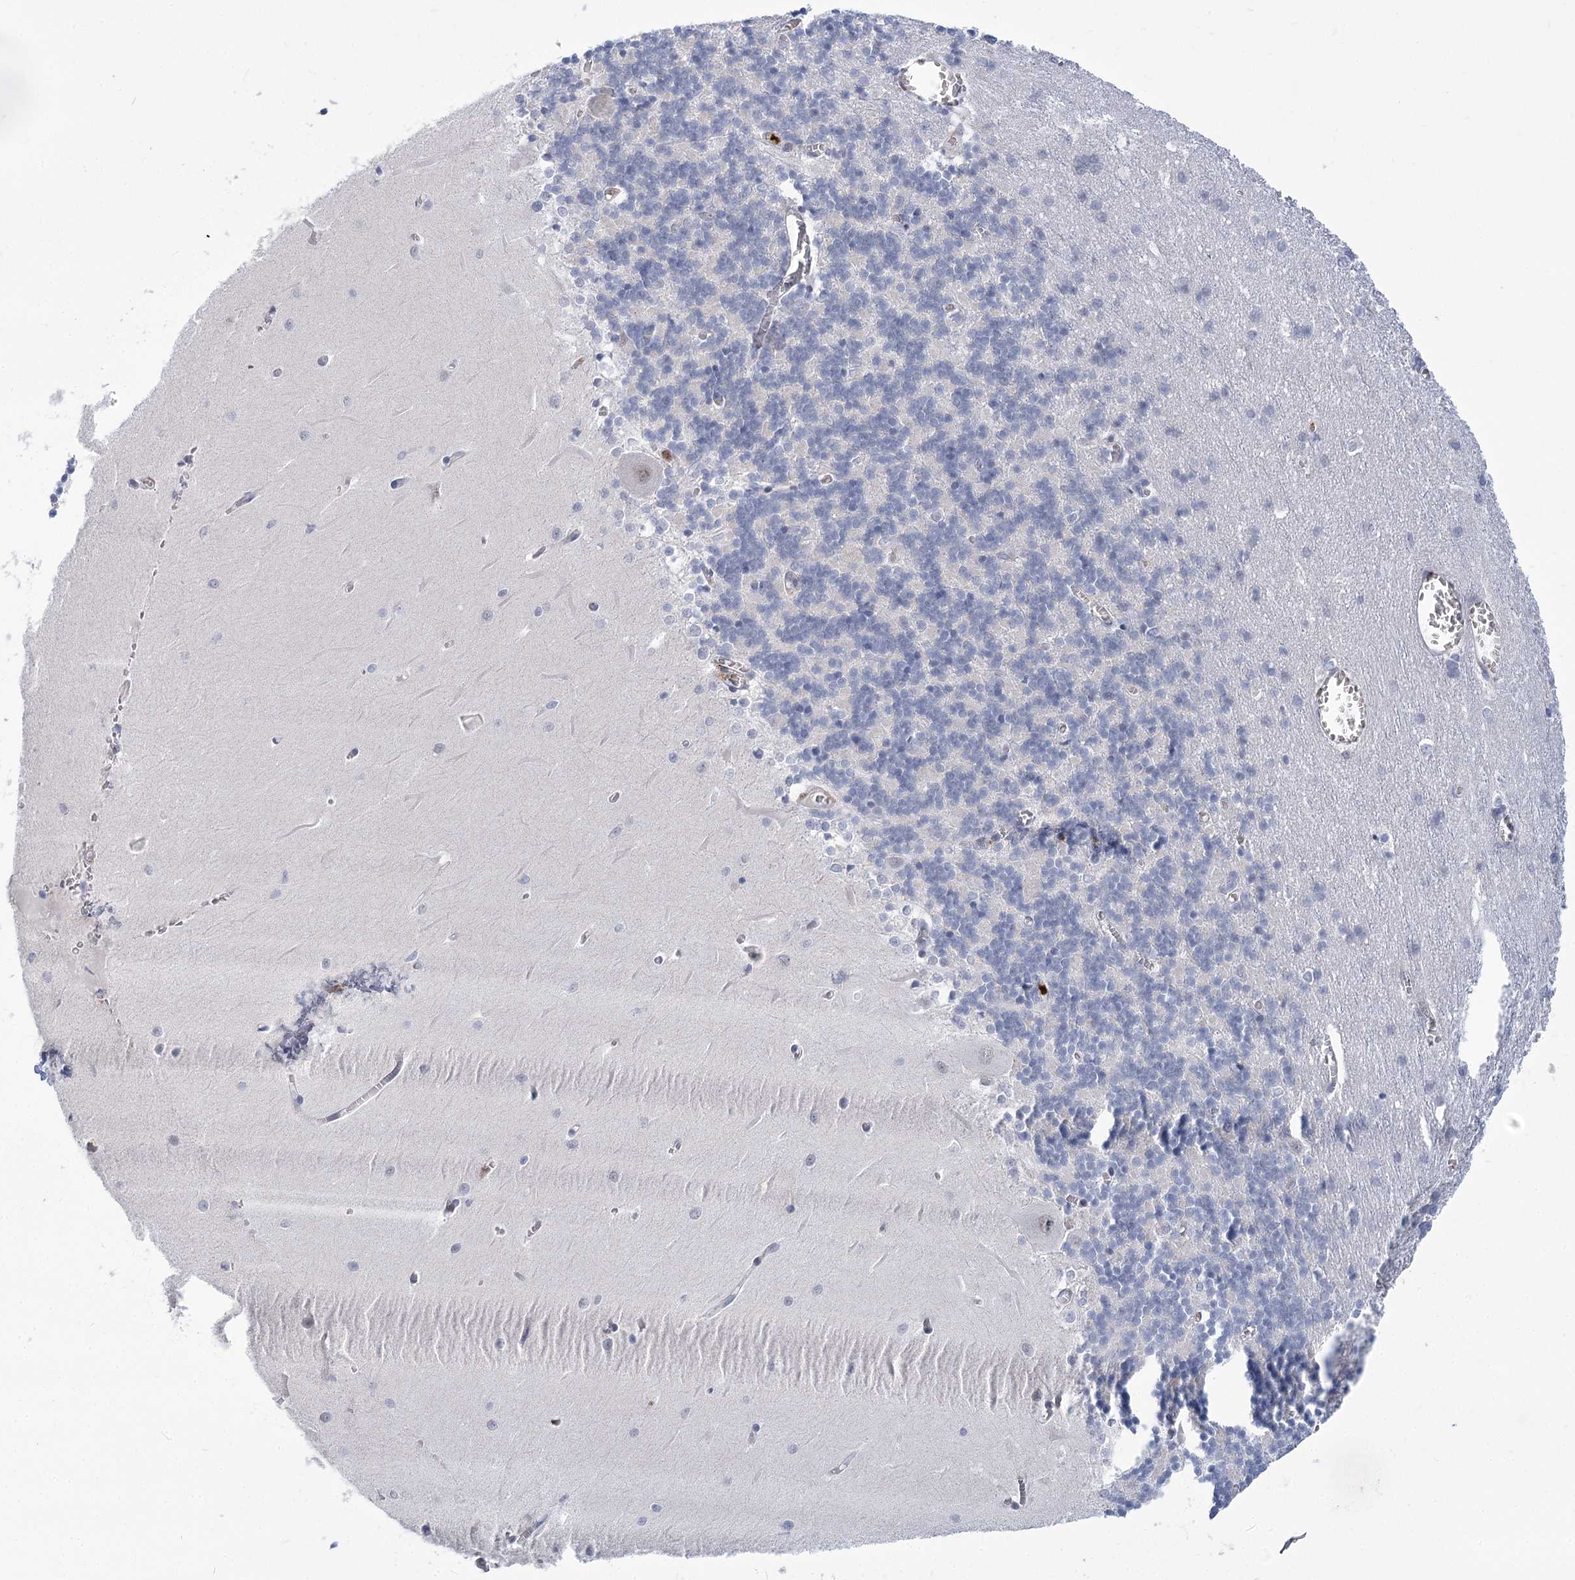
{"staining": {"intensity": "negative", "quantity": "none", "location": "none"}, "tissue": "cerebellum", "cell_type": "Cells in granular layer", "image_type": "normal", "snomed": [{"axis": "morphology", "description": "Normal tissue, NOS"}, {"axis": "topography", "description": "Cerebellum"}], "caption": "IHC of unremarkable human cerebellum exhibits no expression in cells in granular layer.", "gene": "THAP6", "patient": {"sex": "male", "age": 37}}